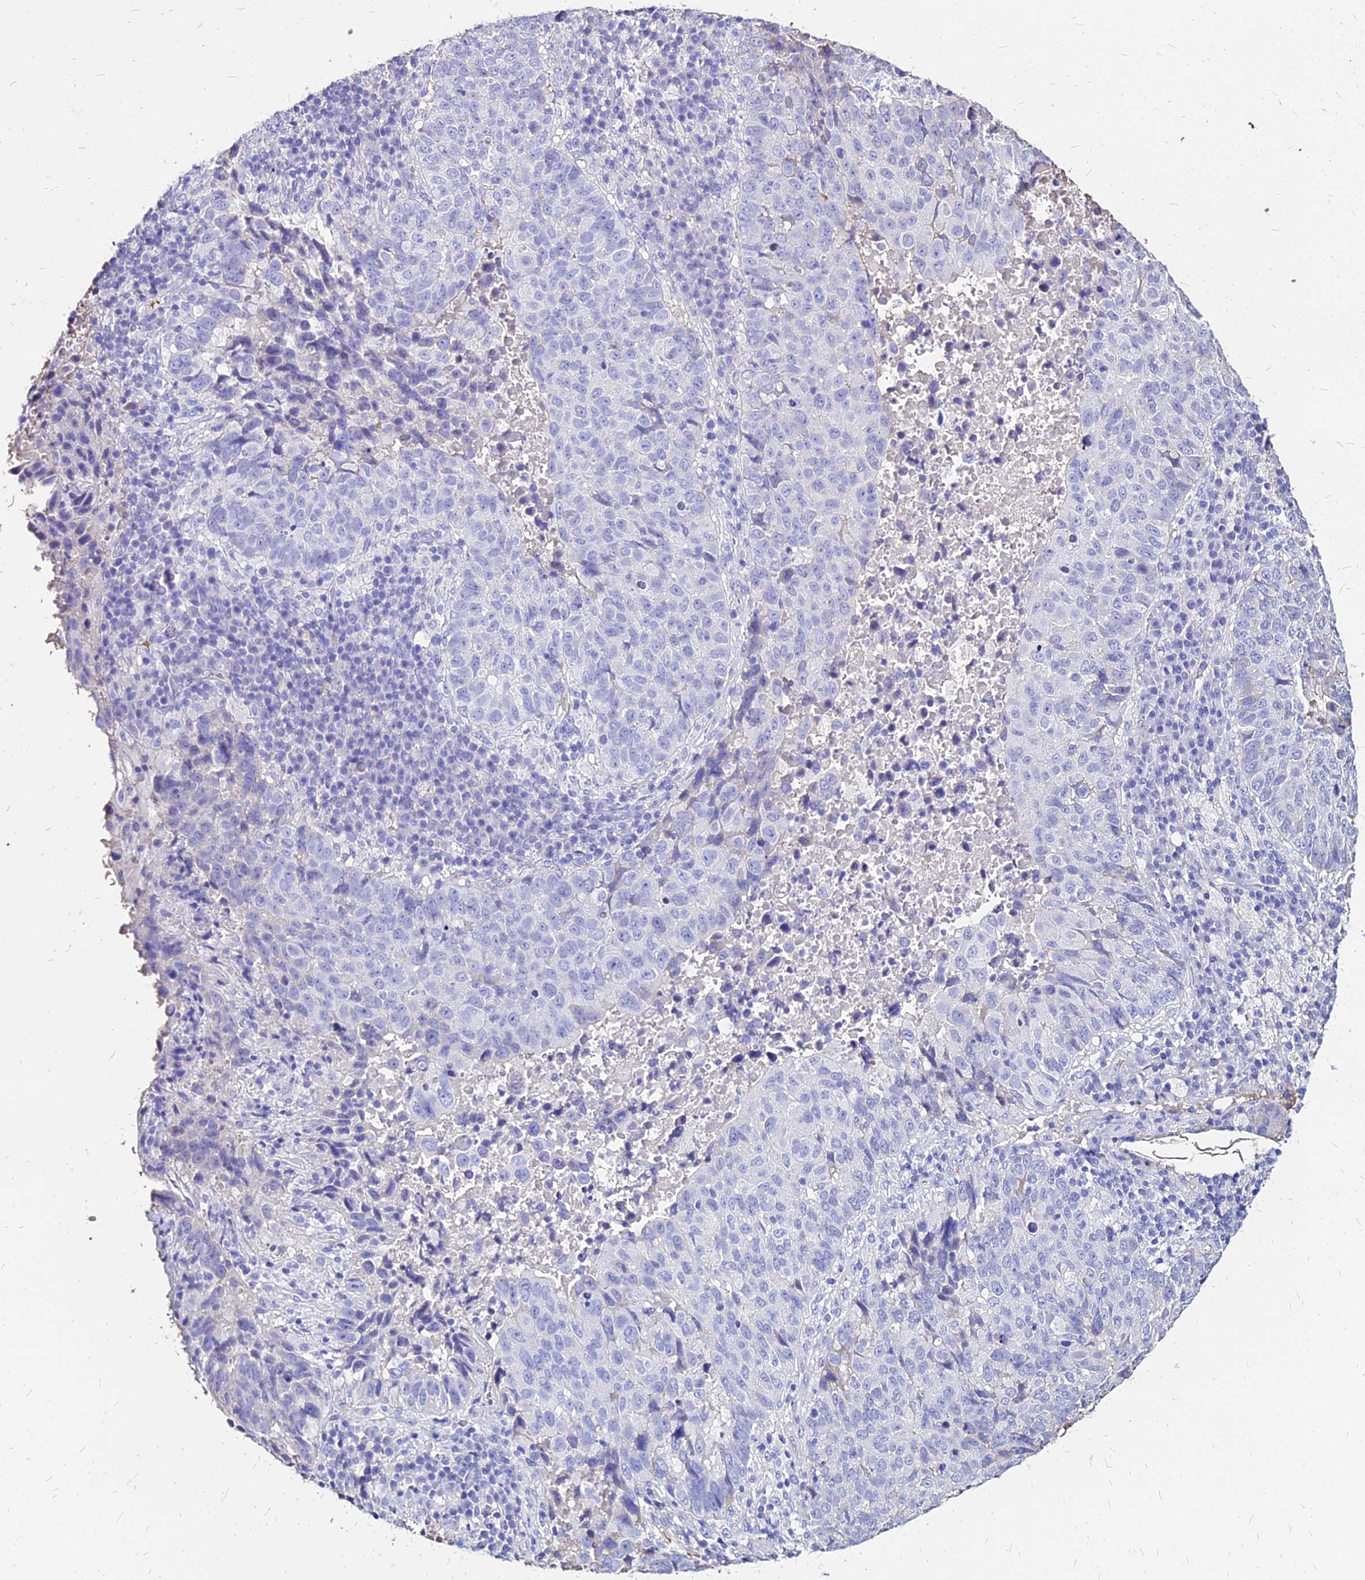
{"staining": {"intensity": "negative", "quantity": "none", "location": "none"}, "tissue": "lung cancer", "cell_type": "Tumor cells", "image_type": "cancer", "snomed": [{"axis": "morphology", "description": "Squamous cell carcinoma, NOS"}, {"axis": "topography", "description": "Lung"}], "caption": "Photomicrograph shows no significant protein positivity in tumor cells of squamous cell carcinoma (lung).", "gene": "NME5", "patient": {"sex": "male", "age": 73}}